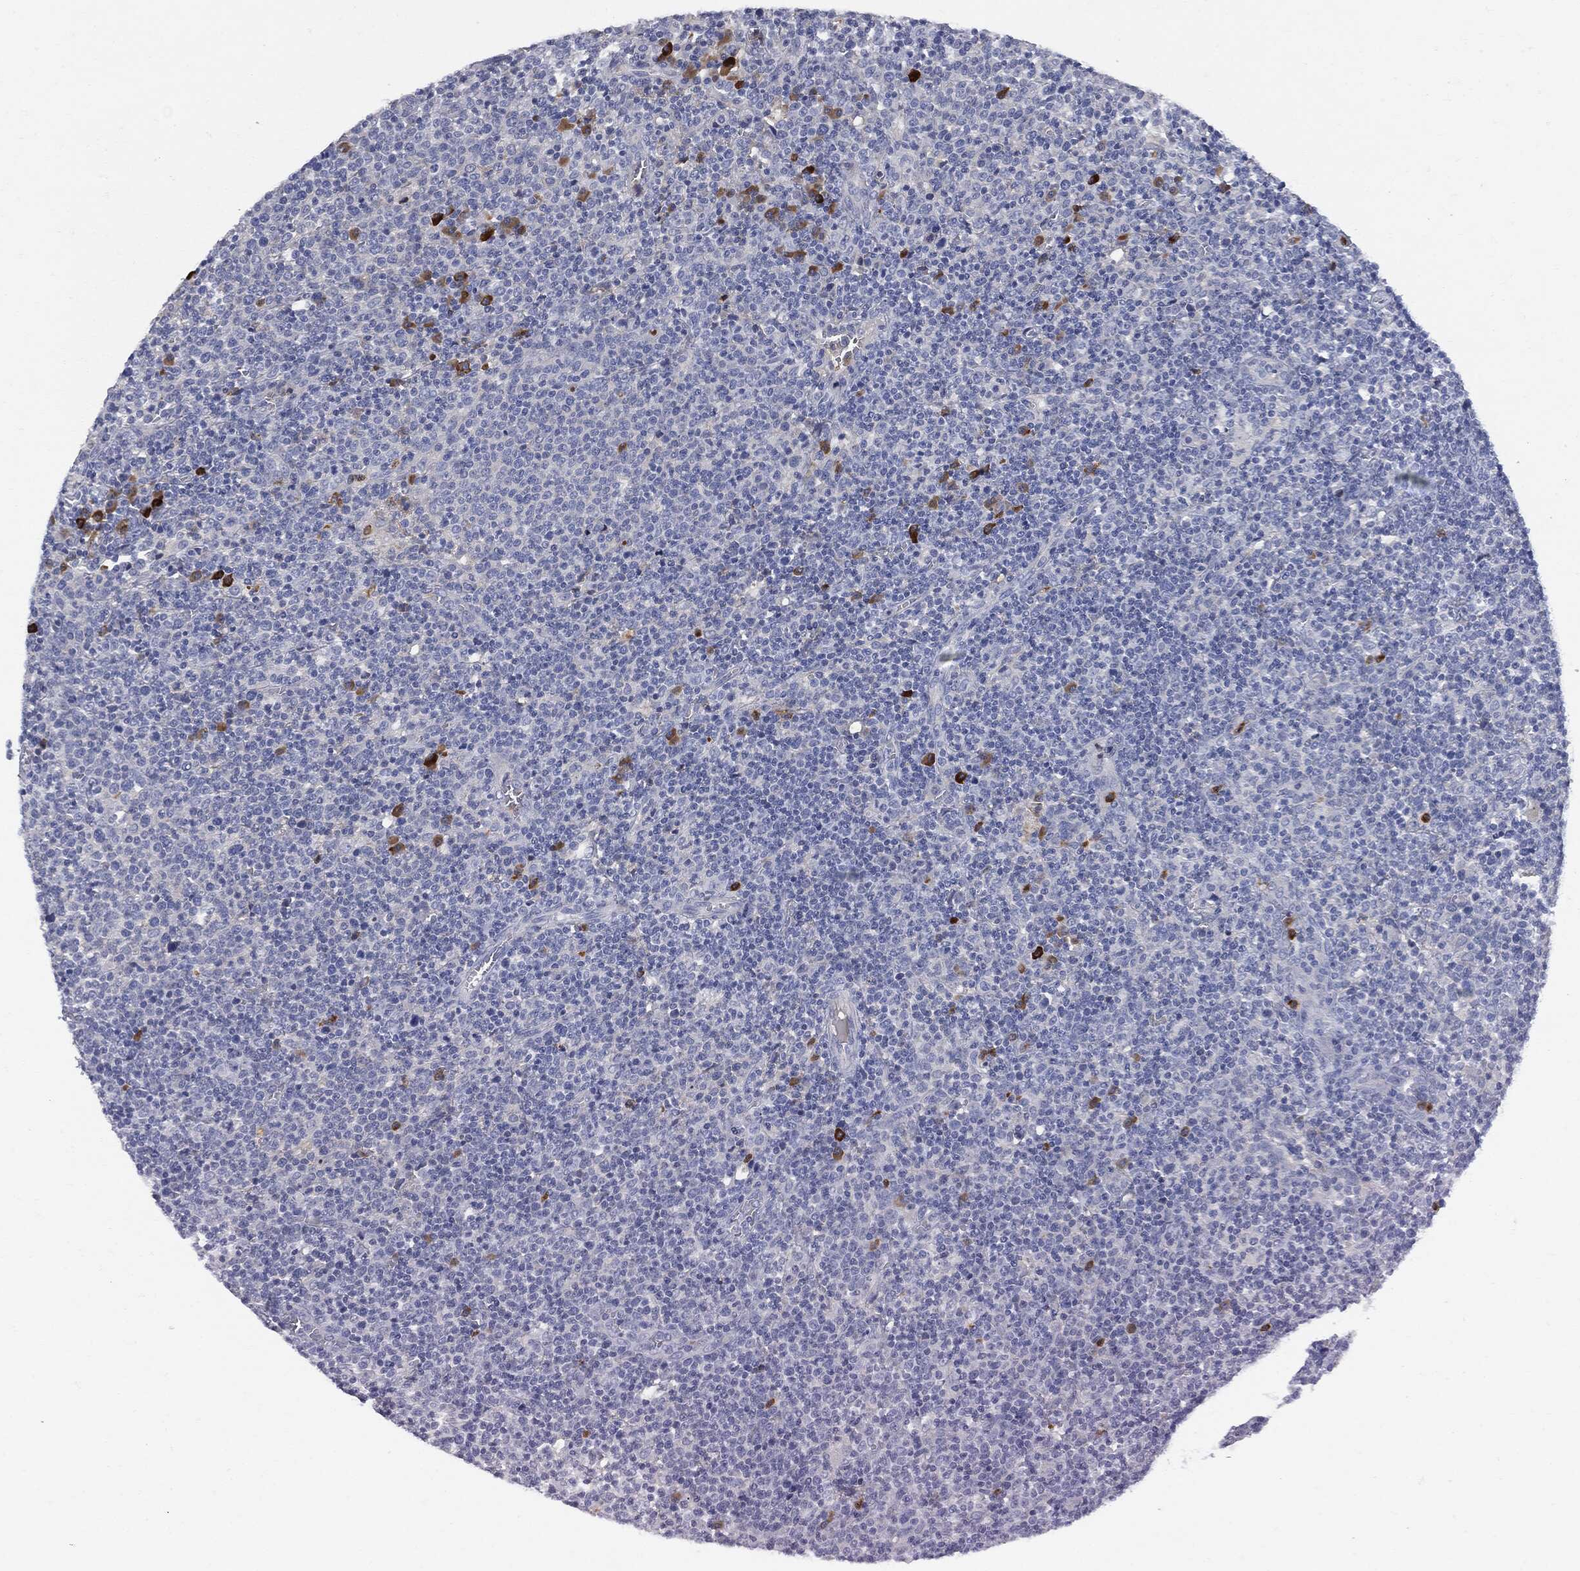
{"staining": {"intensity": "negative", "quantity": "none", "location": "none"}, "tissue": "lymphoma", "cell_type": "Tumor cells", "image_type": "cancer", "snomed": [{"axis": "morphology", "description": "Malignant lymphoma, non-Hodgkin's type, High grade"}, {"axis": "topography", "description": "Lymph node"}], "caption": "Micrograph shows no protein expression in tumor cells of lymphoma tissue.", "gene": "BTK", "patient": {"sex": "male", "age": 61}}